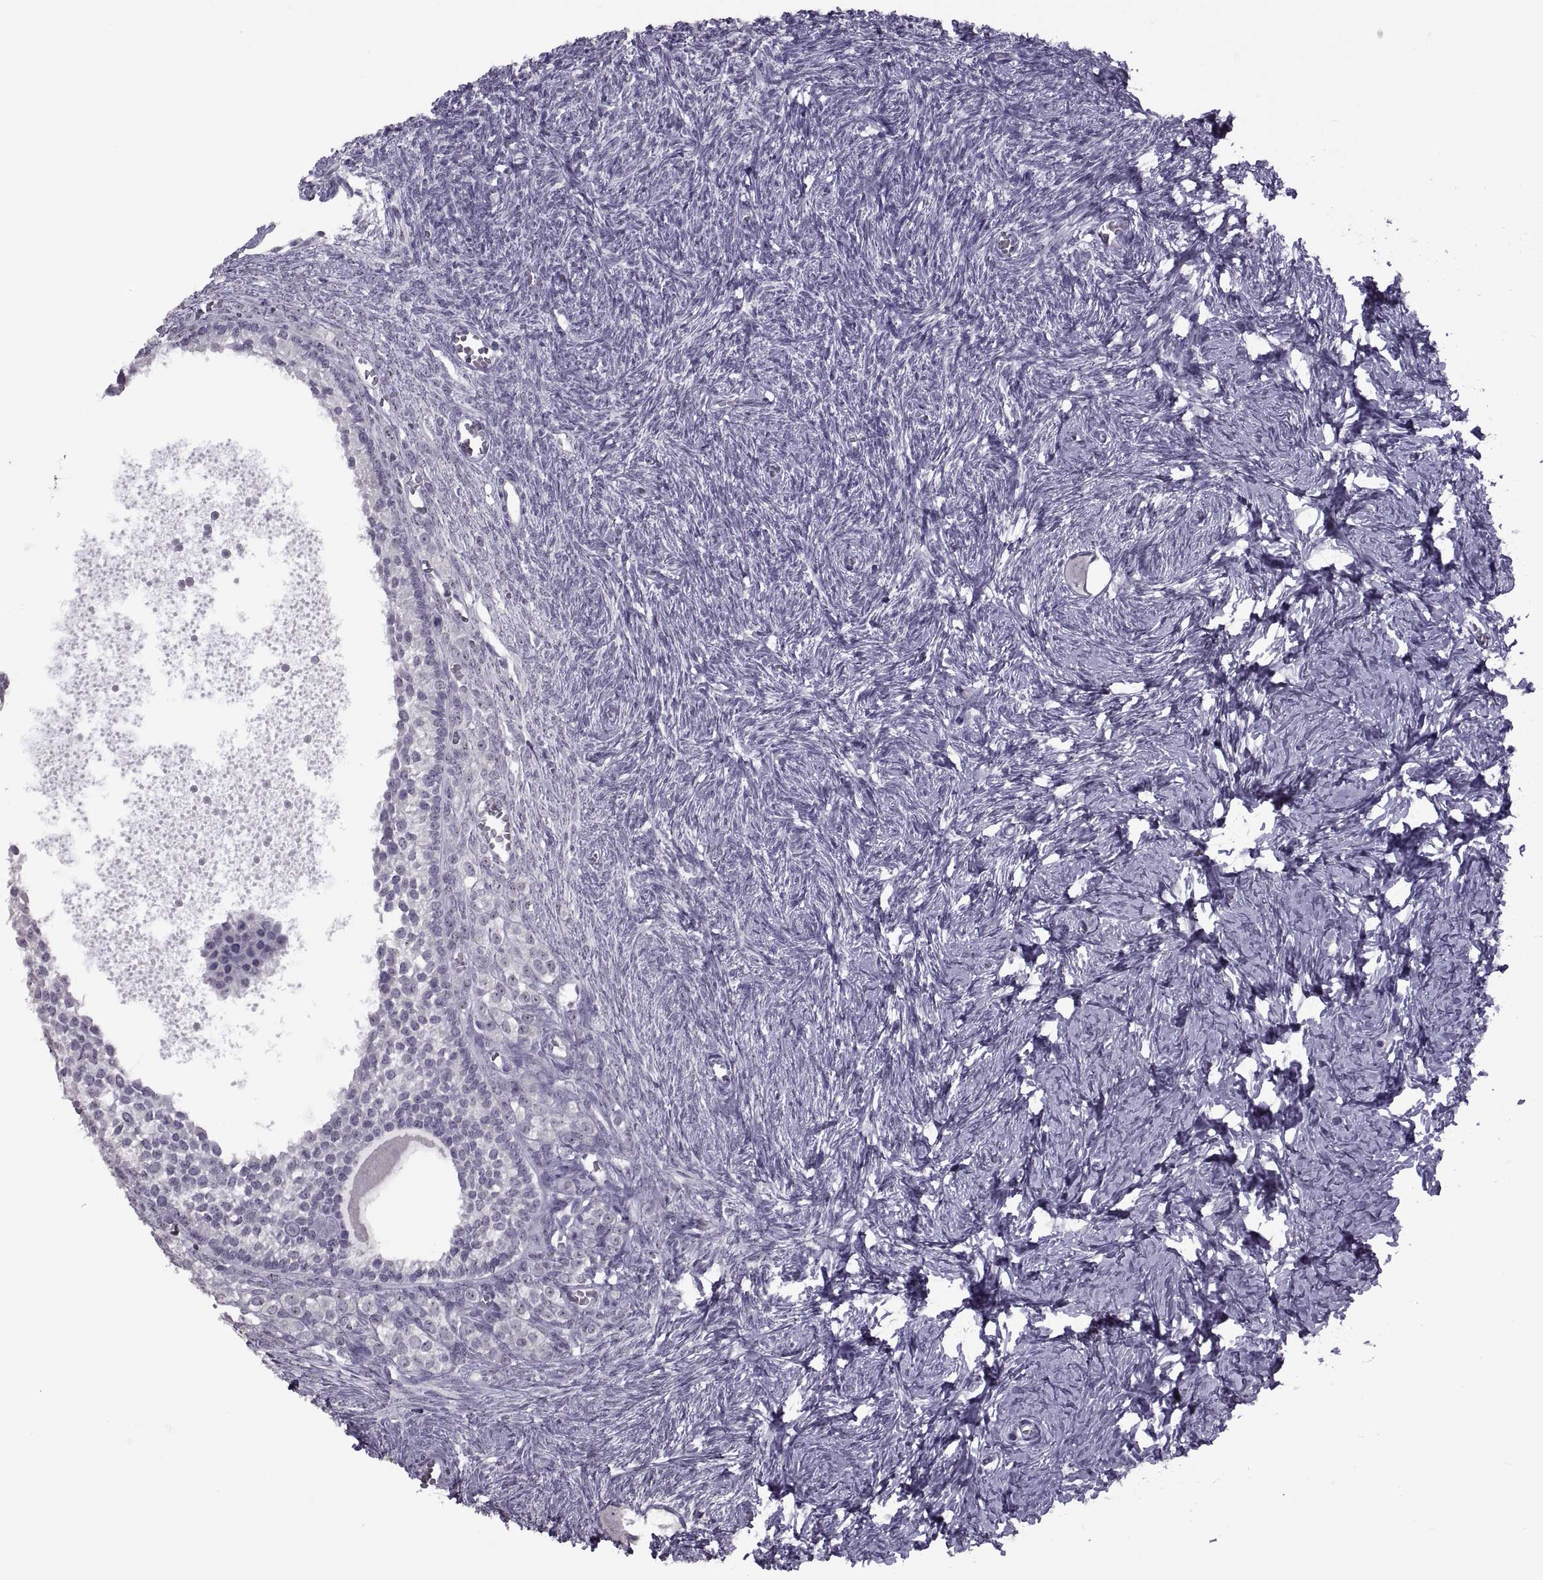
{"staining": {"intensity": "negative", "quantity": "none", "location": "none"}, "tissue": "ovary", "cell_type": "Follicle cells", "image_type": "normal", "snomed": [{"axis": "morphology", "description": "Normal tissue, NOS"}, {"axis": "topography", "description": "Ovary"}], "caption": "DAB (3,3'-diaminobenzidine) immunohistochemical staining of unremarkable ovary reveals no significant staining in follicle cells. Nuclei are stained in blue.", "gene": "ASIC2", "patient": {"sex": "female", "age": 27}}